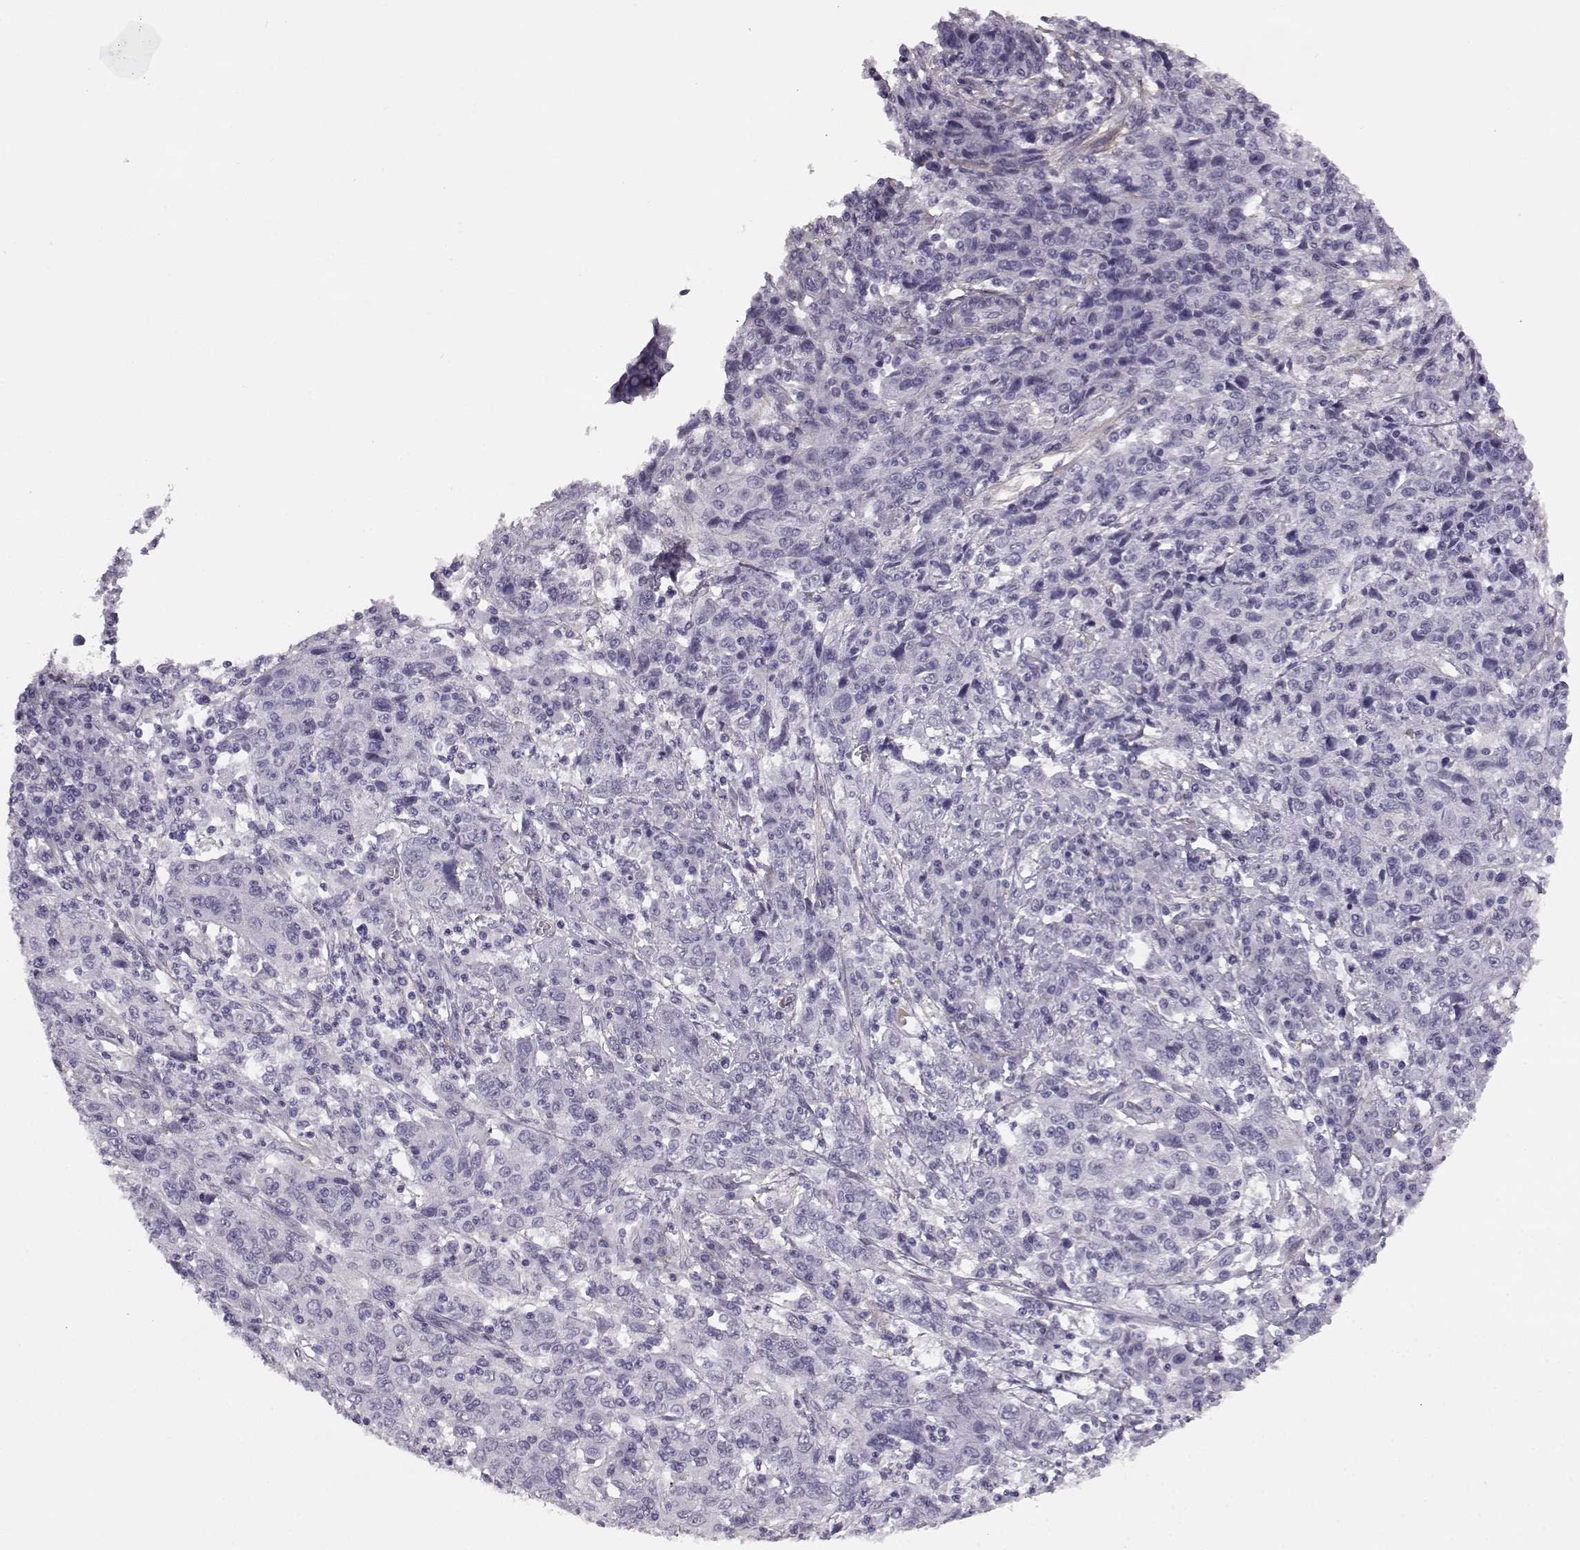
{"staining": {"intensity": "negative", "quantity": "none", "location": "none"}, "tissue": "cervical cancer", "cell_type": "Tumor cells", "image_type": "cancer", "snomed": [{"axis": "morphology", "description": "Squamous cell carcinoma, NOS"}, {"axis": "topography", "description": "Cervix"}], "caption": "There is no significant positivity in tumor cells of cervical cancer. The staining is performed using DAB (3,3'-diaminobenzidine) brown chromogen with nuclei counter-stained in using hematoxylin.", "gene": "TRIM69", "patient": {"sex": "female", "age": 46}}